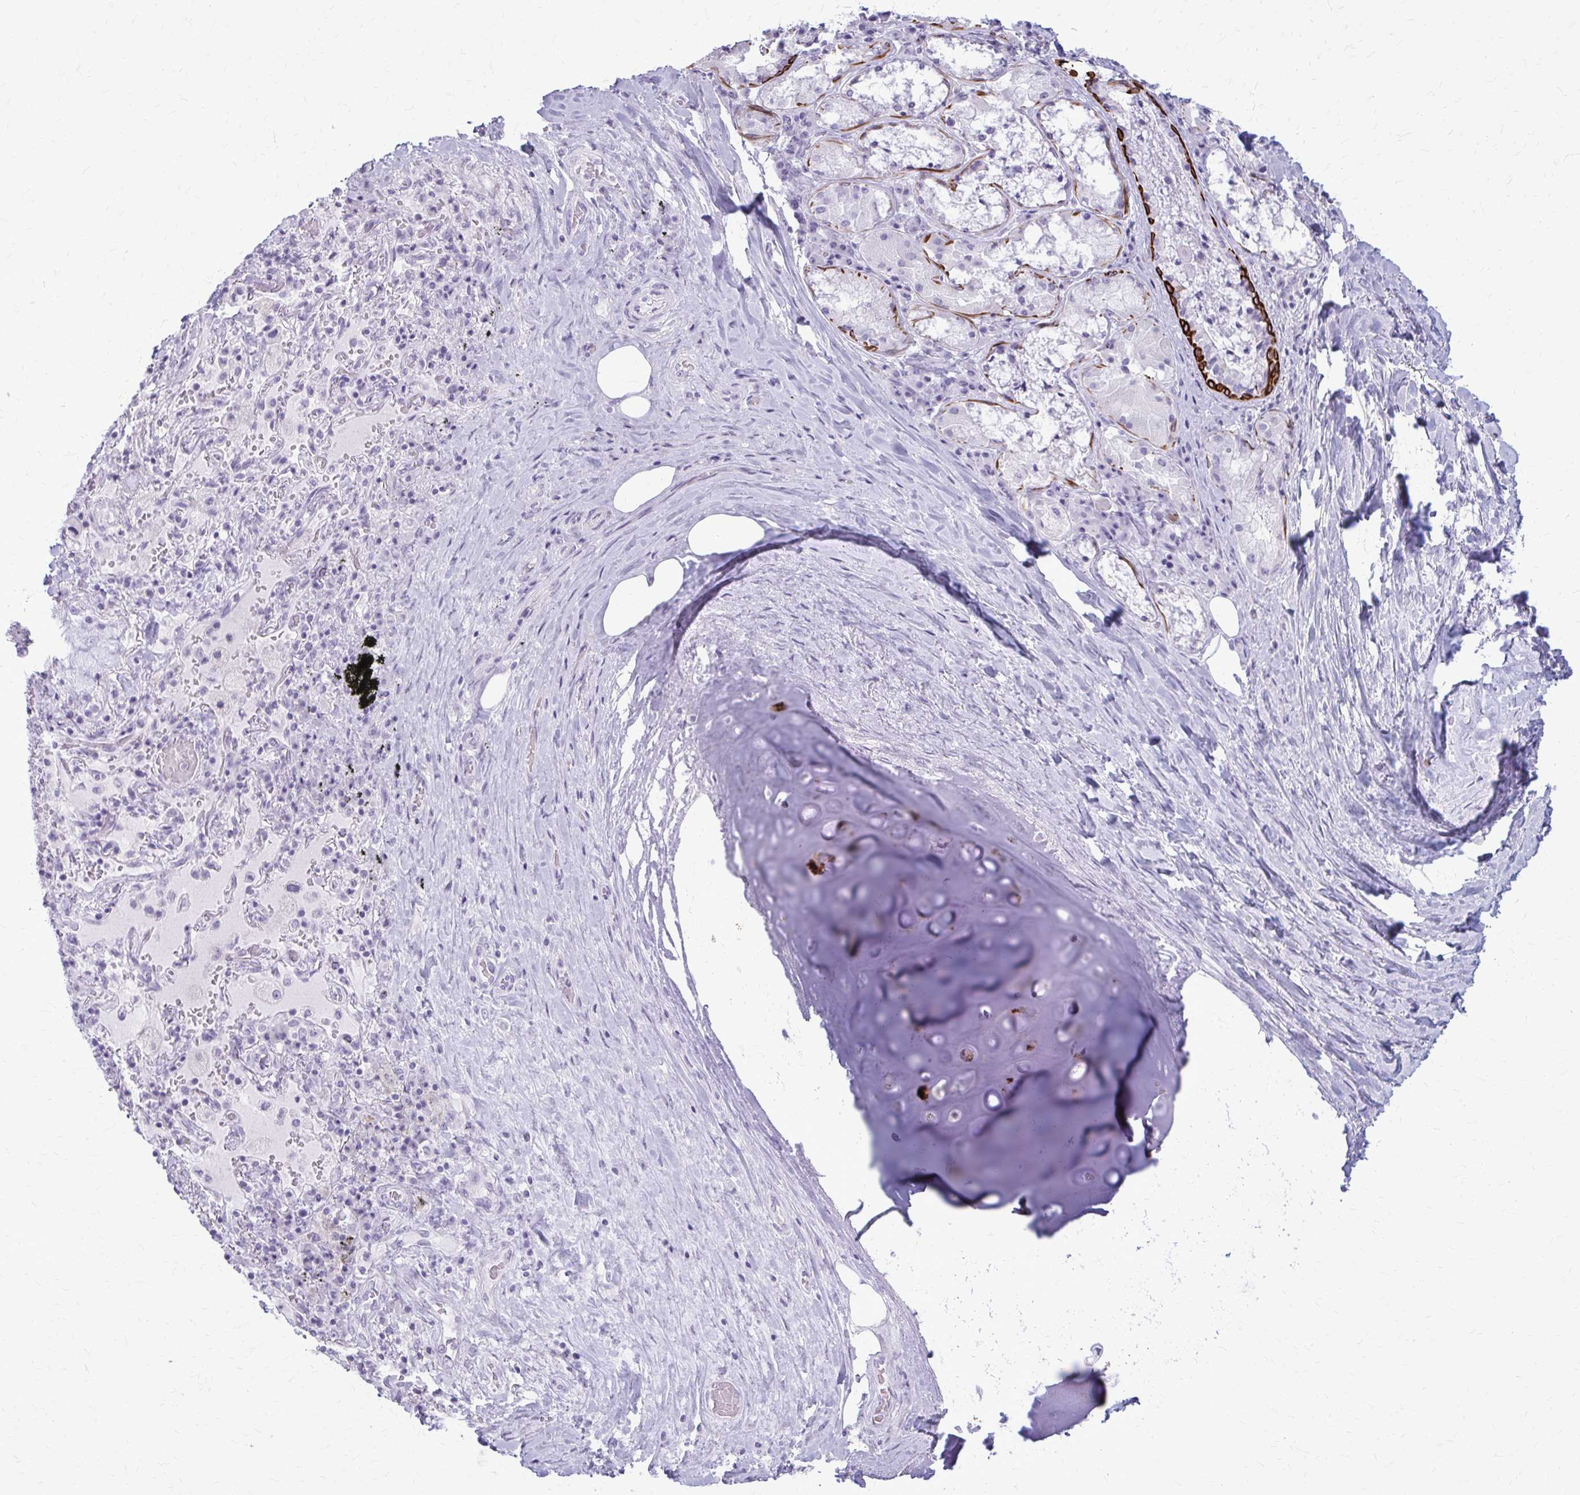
{"staining": {"intensity": "moderate", "quantity": "<25%", "location": "cytoplasmic/membranous"}, "tissue": "soft tissue", "cell_type": "Chondrocytes", "image_type": "normal", "snomed": [{"axis": "morphology", "description": "Normal tissue, NOS"}, {"axis": "topography", "description": "Cartilage tissue"}, {"axis": "topography", "description": "Bronchus"}], "caption": "Unremarkable soft tissue demonstrates moderate cytoplasmic/membranous staining in about <25% of chondrocytes.", "gene": "KRT5", "patient": {"sex": "male", "age": 64}}